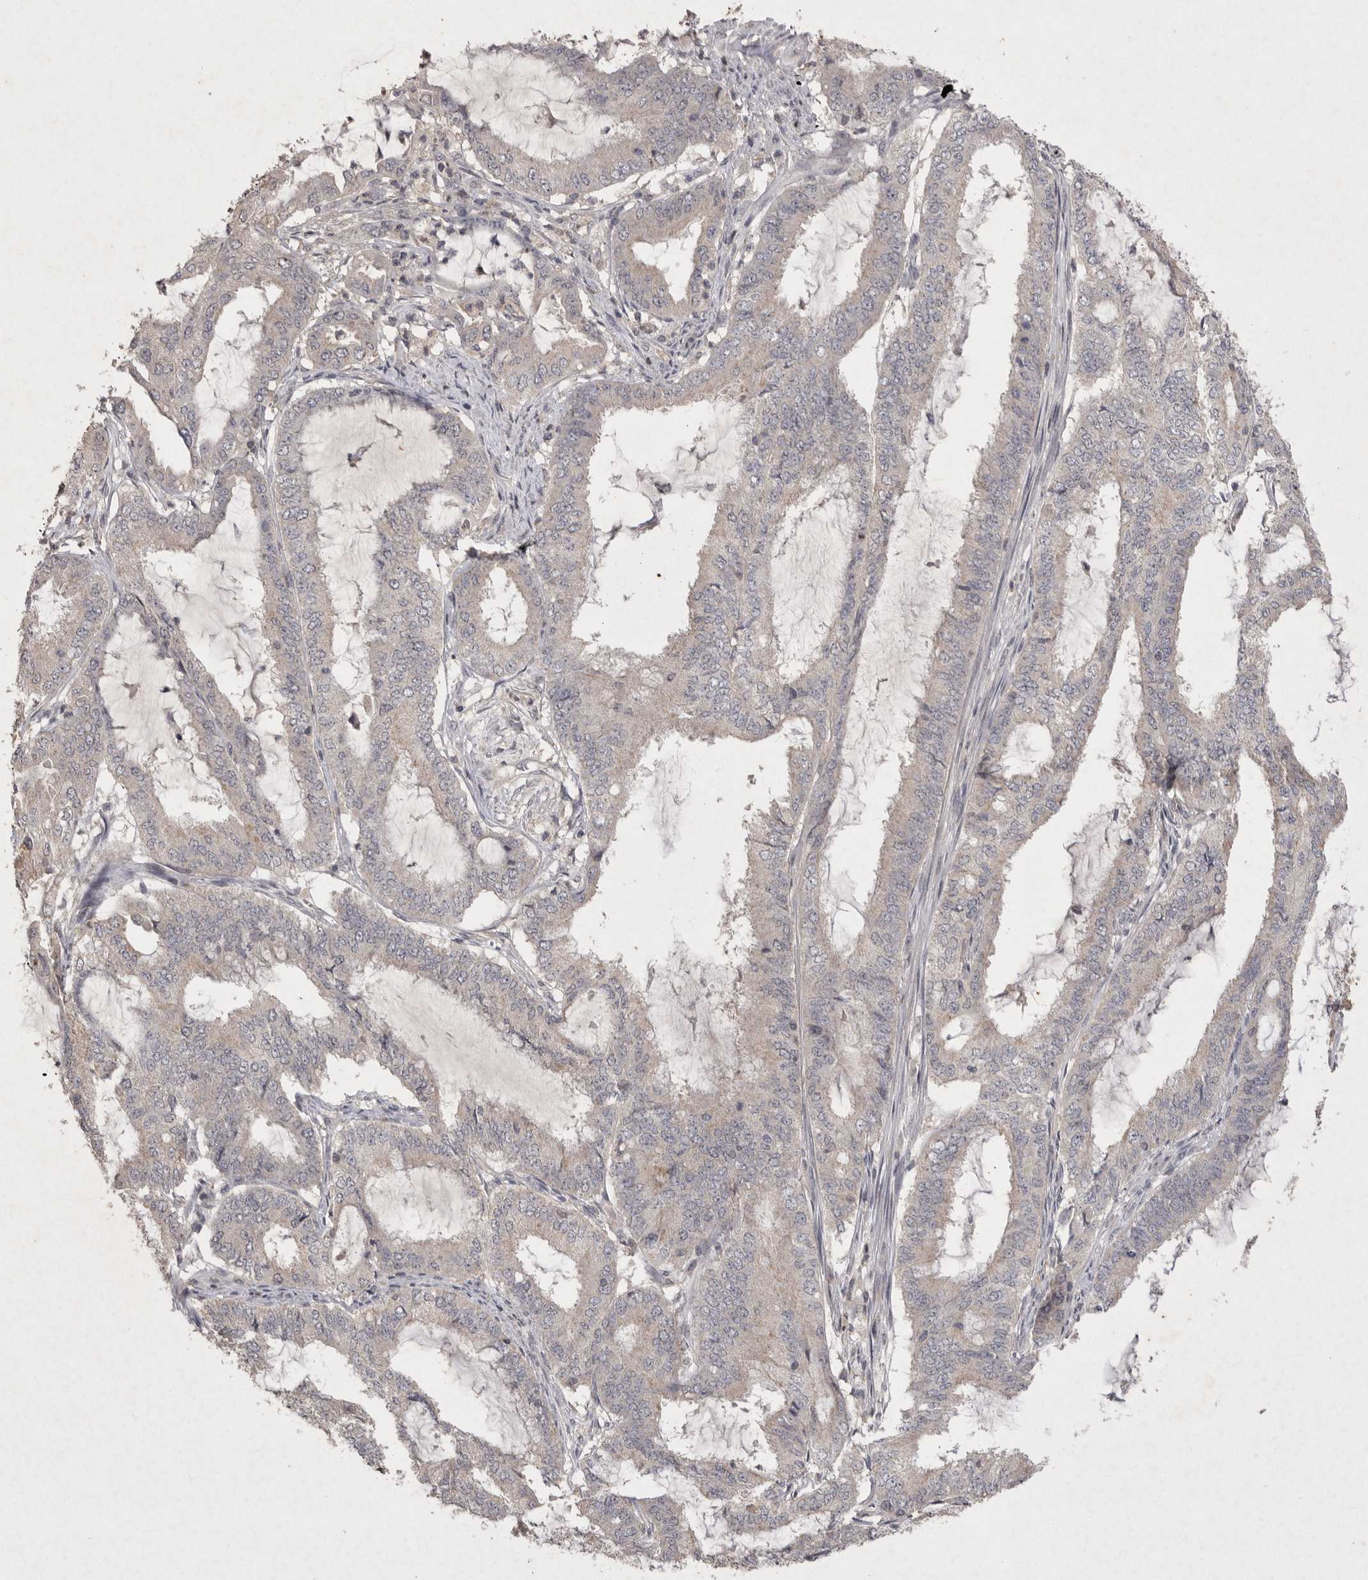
{"staining": {"intensity": "negative", "quantity": "none", "location": "none"}, "tissue": "endometrial cancer", "cell_type": "Tumor cells", "image_type": "cancer", "snomed": [{"axis": "morphology", "description": "Adenocarcinoma, NOS"}, {"axis": "topography", "description": "Endometrium"}], "caption": "The photomicrograph displays no significant positivity in tumor cells of adenocarcinoma (endometrial).", "gene": "APLNR", "patient": {"sex": "female", "age": 51}}